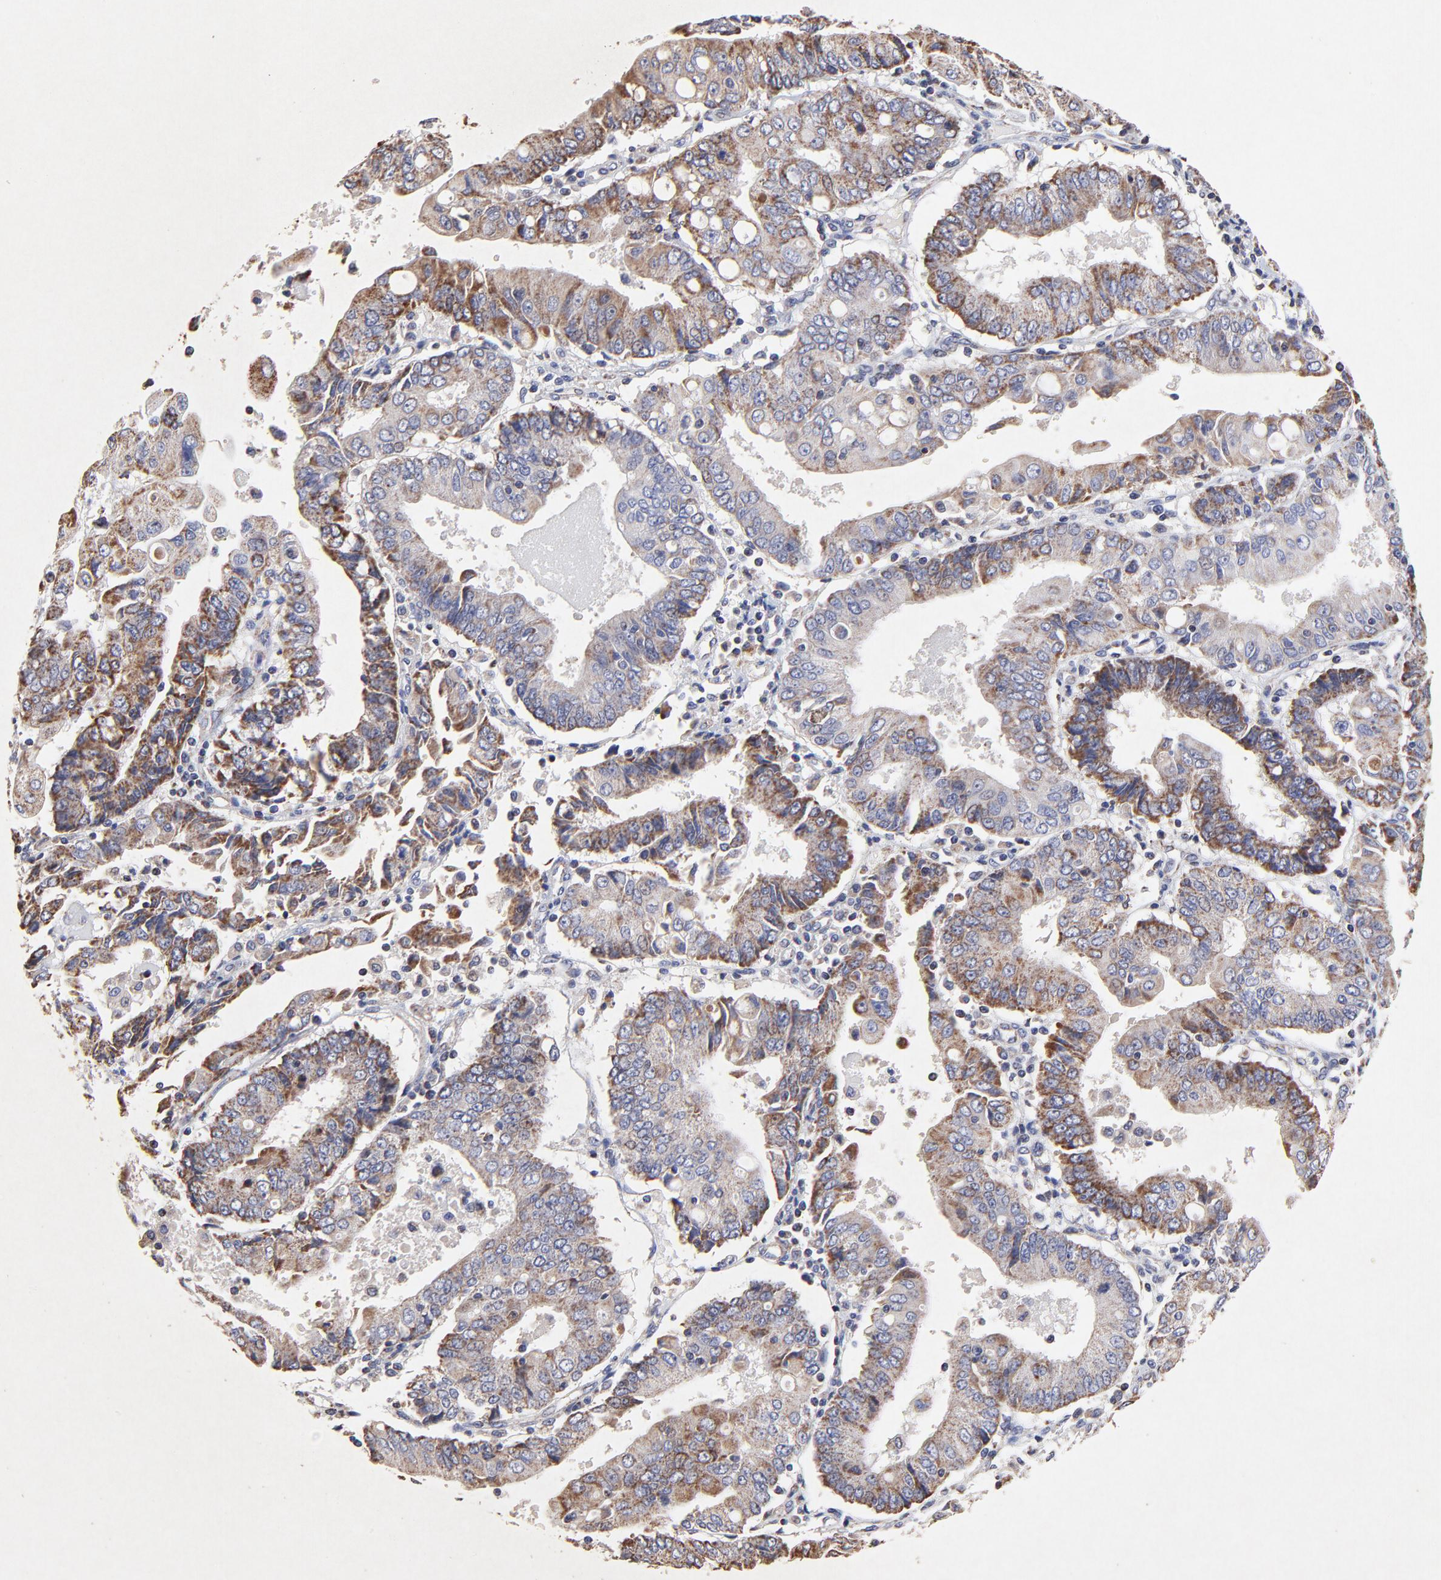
{"staining": {"intensity": "moderate", "quantity": ">75%", "location": "cytoplasmic/membranous"}, "tissue": "endometrial cancer", "cell_type": "Tumor cells", "image_type": "cancer", "snomed": [{"axis": "morphology", "description": "Adenocarcinoma, NOS"}, {"axis": "topography", "description": "Endometrium"}], "caption": "A brown stain highlights moderate cytoplasmic/membranous staining of a protein in human adenocarcinoma (endometrial) tumor cells. (DAB IHC, brown staining for protein, blue staining for nuclei).", "gene": "SSBP1", "patient": {"sex": "female", "age": 75}}